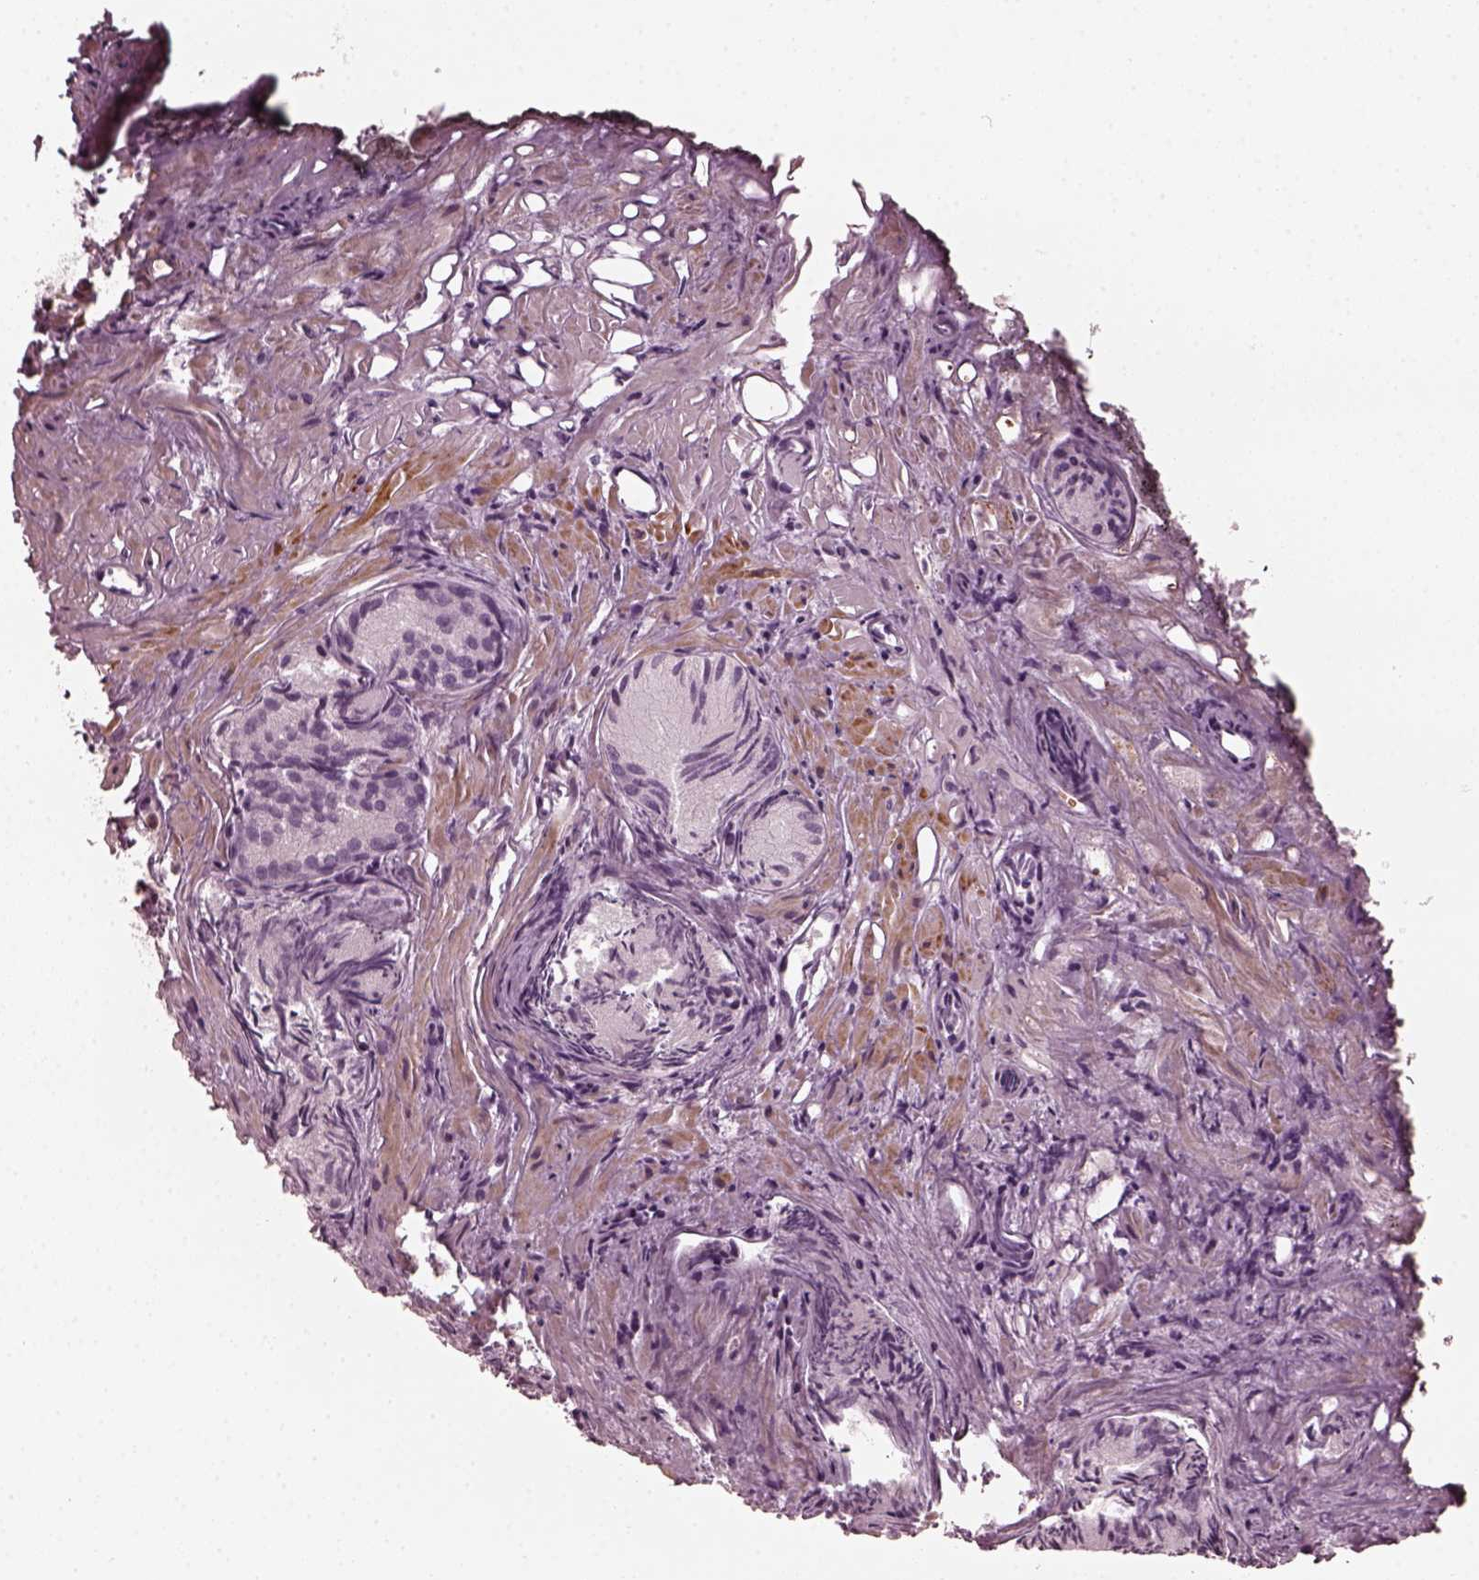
{"staining": {"intensity": "negative", "quantity": "none", "location": "none"}, "tissue": "prostate cancer", "cell_type": "Tumor cells", "image_type": "cancer", "snomed": [{"axis": "morphology", "description": "Adenocarcinoma, High grade"}, {"axis": "topography", "description": "Prostate"}], "caption": "Prostate cancer was stained to show a protein in brown. There is no significant staining in tumor cells.", "gene": "CCDC170", "patient": {"sex": "male", "age": 81}}